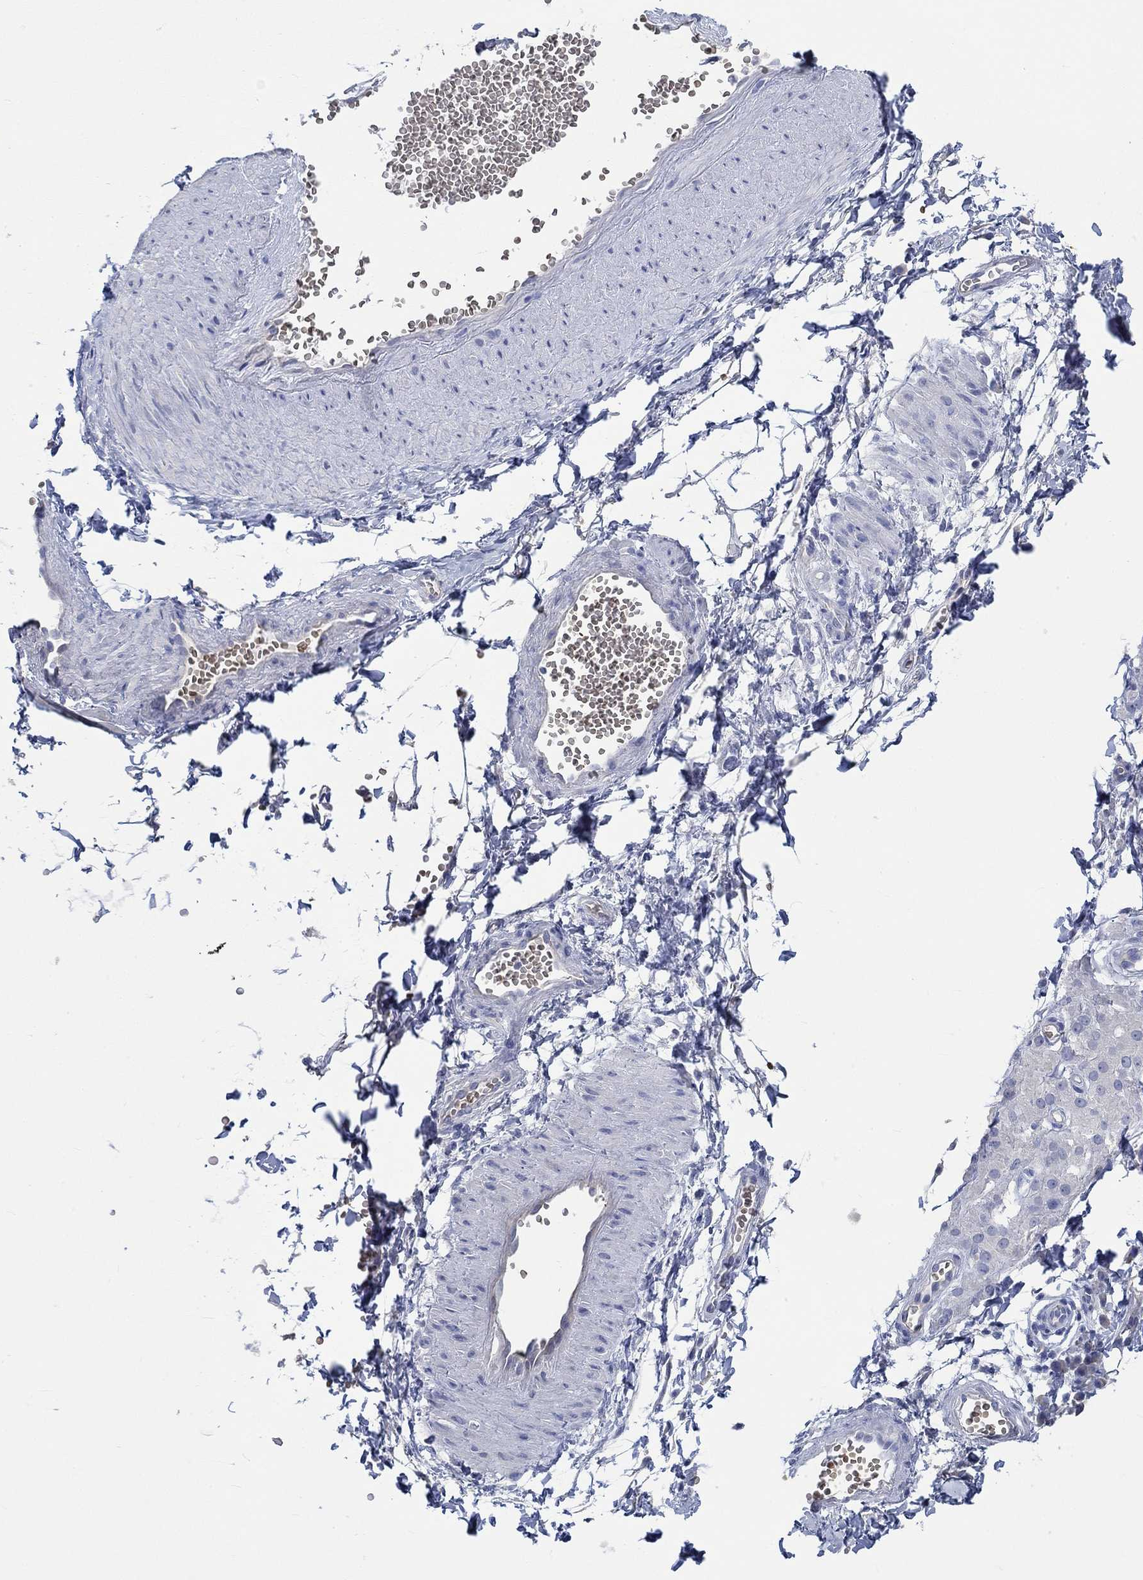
{"staining": {"intensity": "negative", "quantity": "none", "location": "none"}, "tissue": "adipose tissue", "cell_type": "Adipocytes", "image_type": "normal", "snomed": [{"axis": "morphology", "description": "Normal tissue, NOS"}, {"axis": "topography", "description": "Smooth muscle"}, {"axis": "topography", "description": "Peripheral nerve tissue"}], "caption": "Immunohistochemistry micrograph of benign adipose tissue: human adipose tissue stained with DAB (3,3'-diaminobenzidine) demonstrates no significant protein expression in adipocytes.", "gene": "KCNA1", "patient": {"sex": "male", "age": 22}}